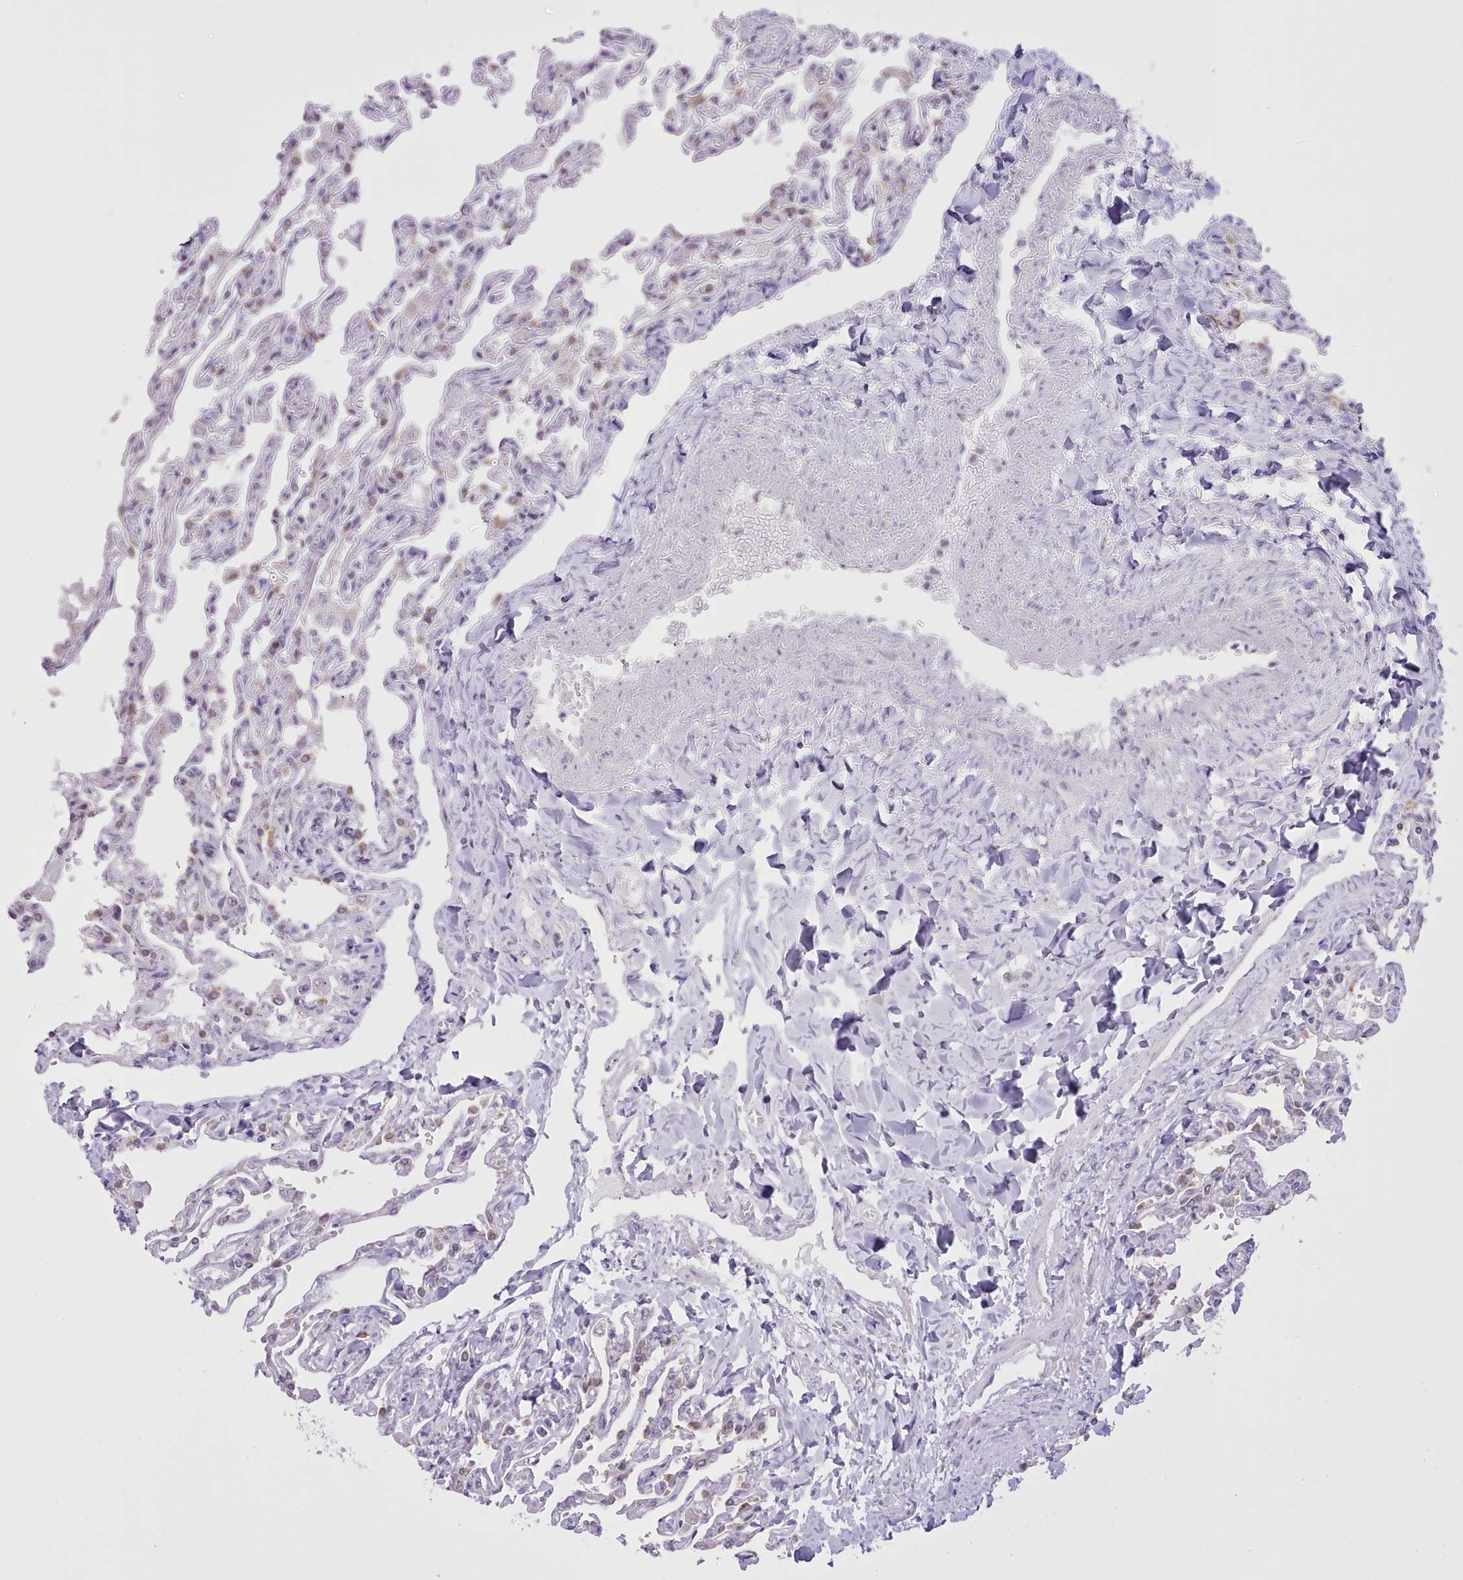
{"staining": {"intensity": "moderate", "quantity": "<25%", "location": "cytoplasmic/membranous"}, "tissue": "lung", "cell_type": "Alveolar cells", "image_type": "normal", "snomed": [{"axis": "morphology", "description": "Normal tissue, NOS"}, {"axis": "topography", "description": "Lung"}], "caption": "Immunohistochemical staining of normal lung demonstrates <25% levels of moderate cytoplasmic/membranous protein positivity in about <25% of alveolar cells.", "gene": "SEC61B", "patient": {"sex": "male", "age": 21}}